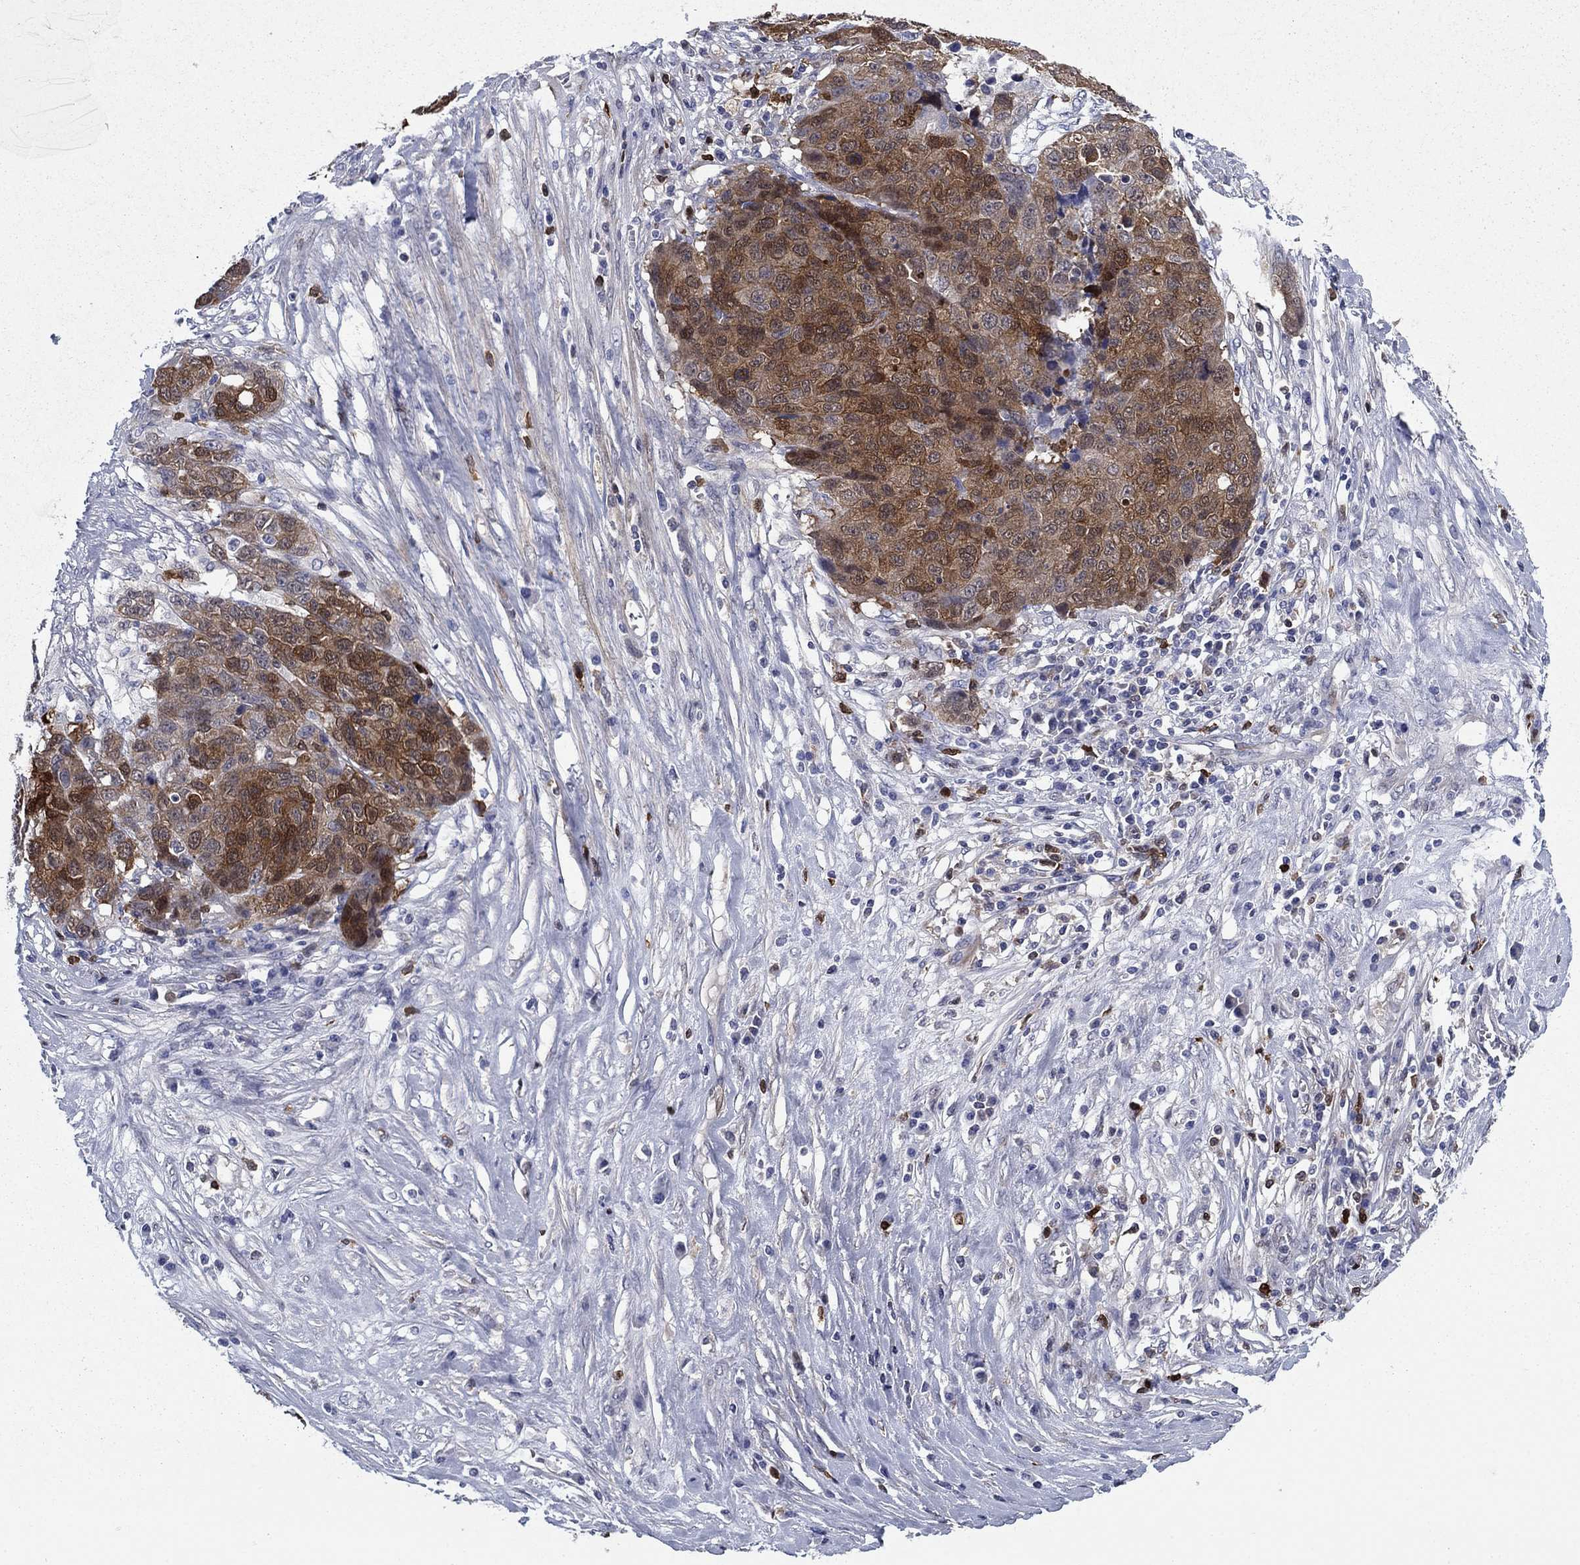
{"staining": {"intensity": "strong", "quantity": ">75%", "location": "cytoplasmic/membranous"}, "tissue": "ovarian cancer", "cell_type": "Tumor cells", "image_type": "cancer", "snomed": [{"axis": "morphology", "description": "Cystadenocarcinoma, serous, NOS"}, {"axis": "topography", "description": "Ovary"}], "caption": "Serous cystadenocarcinoma (ovarian) stained with DAB (3,3'-diaminobenzidine) IHC demonstrates high levels of strong cytoplasmic/membranous expression in approximately >75% of tumor cells.", "gene": "STMN1", "patient": {"sex": "female", "age": 87}}